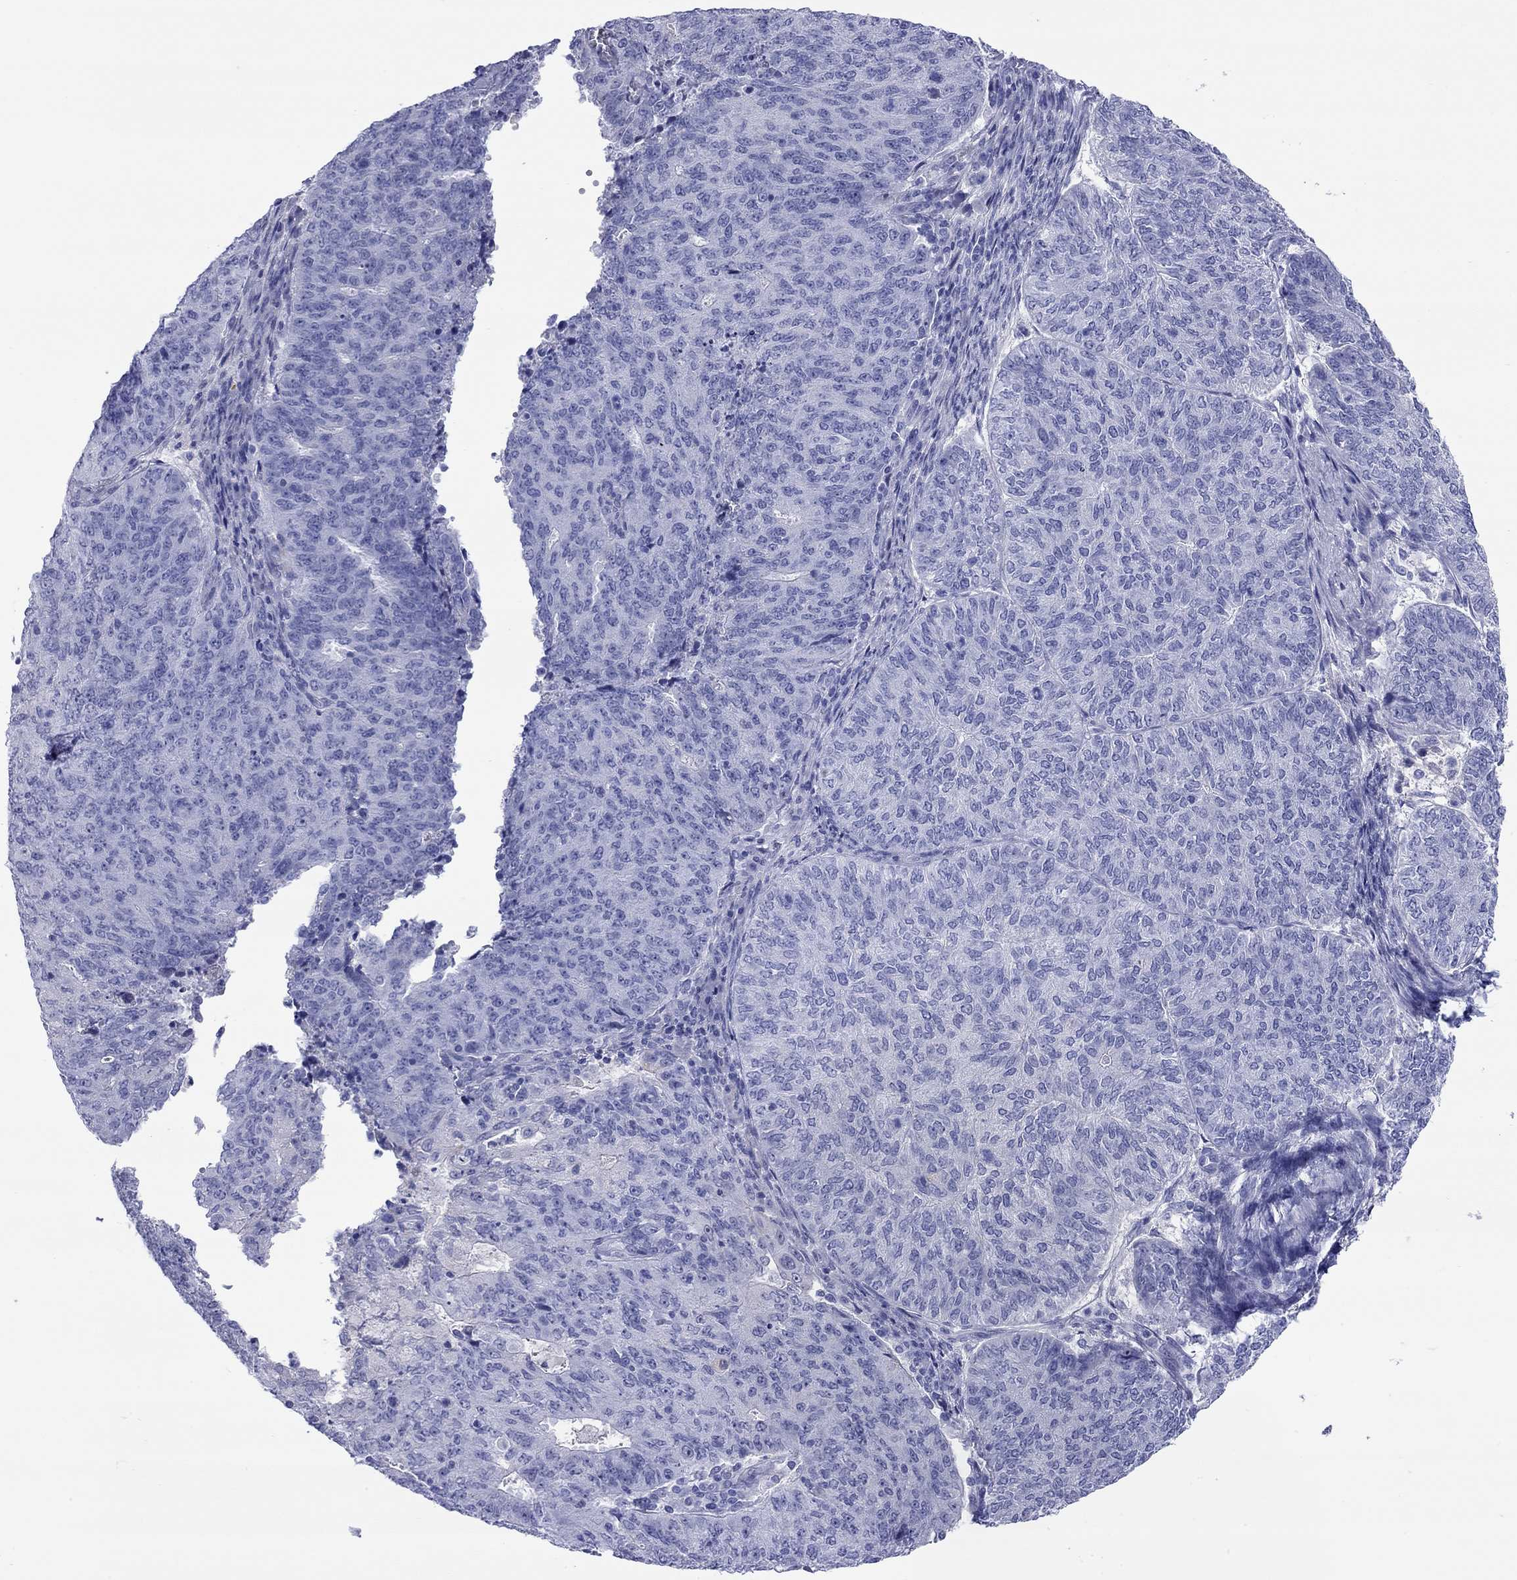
{"staining": {"intensity": "negative", "quantity": "none", "location": "none"}, "tissue": "endometrial cancer", "cell_type": "Tumor cells", "image_type": "cancer", "snomed": [{"axis": "morphology", "description": "Adenocarcinoma, NOS"}, {"axis": "topography", "description": "Endometrium"}], "caption": "This is an immunohistochemistry micrograph of endometrial cancer (adenocarcinoma). There is no staining in tumor cells.", "gene": "CMYA5", "patient": {"sex": "female", "age": 82}}